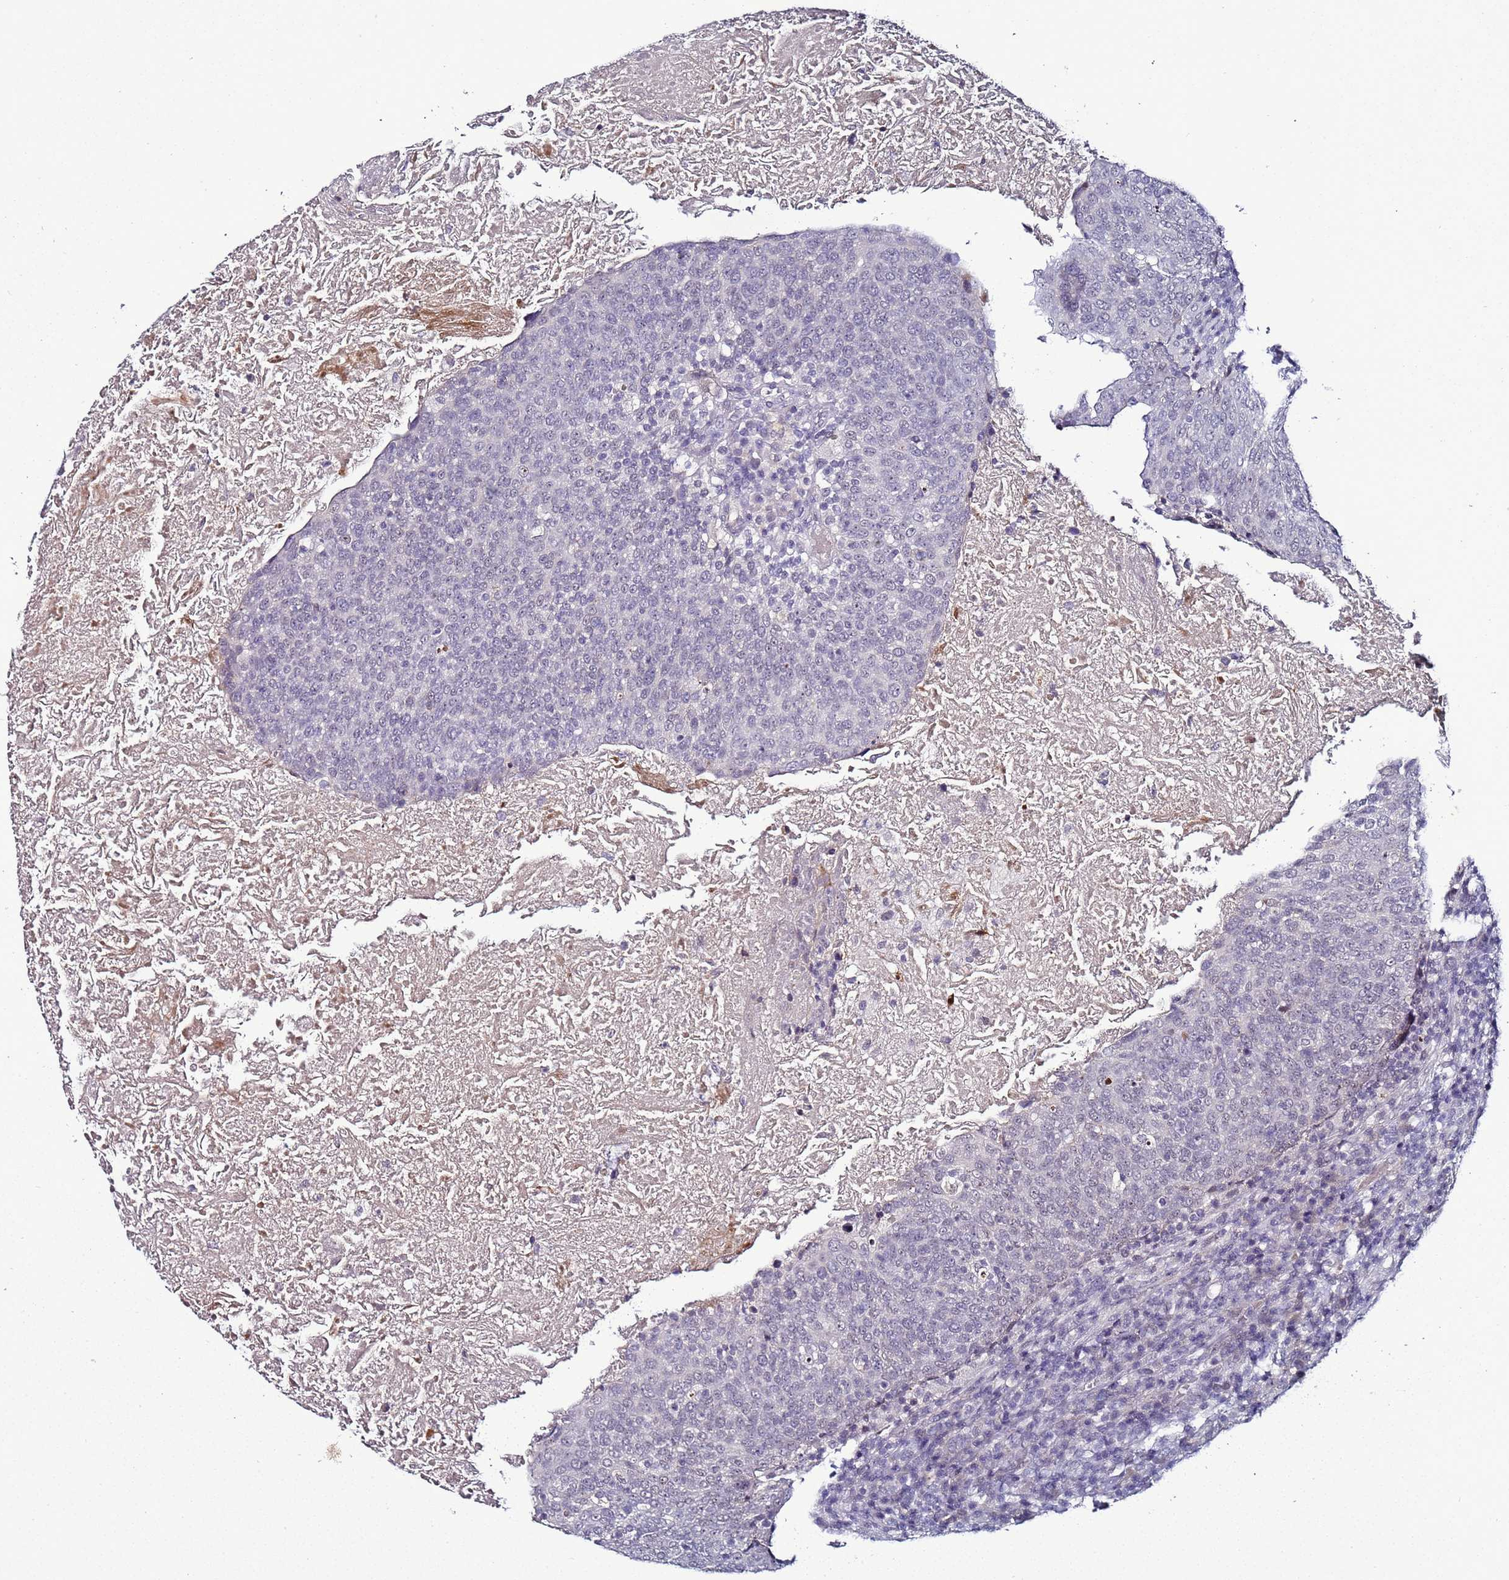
{"staining": {"intensity": "negative", "quantity": "none", "location": "none"}, "tissue": "head and neck cancer", "cell_type": "Tumor cells", "image_type": "cancer", "snomed": [{"axis": "morphology", "description": "Squamous cell carcinoma, NOS"}, {"axis": "morphology", "description": "Squamous cell carcinoma, metastatic, NOS"}, {"axis": "topography", "description": "Lymph node"}, {"axis": "topography", "description": "Head-Neck"}], "caption": "DAB (3,3'-diaminobenzidine) immunohistochemical staining of human head and neck cancer (squamous cell carcinoma) exhibits no significant positivity in tumor cells. The staining is performed using DAB brown chromogen with nuclei counter-stained in using hematoxylin.", "gene": "PSMA7", "patient": {"sex": "male", "age": 62}}